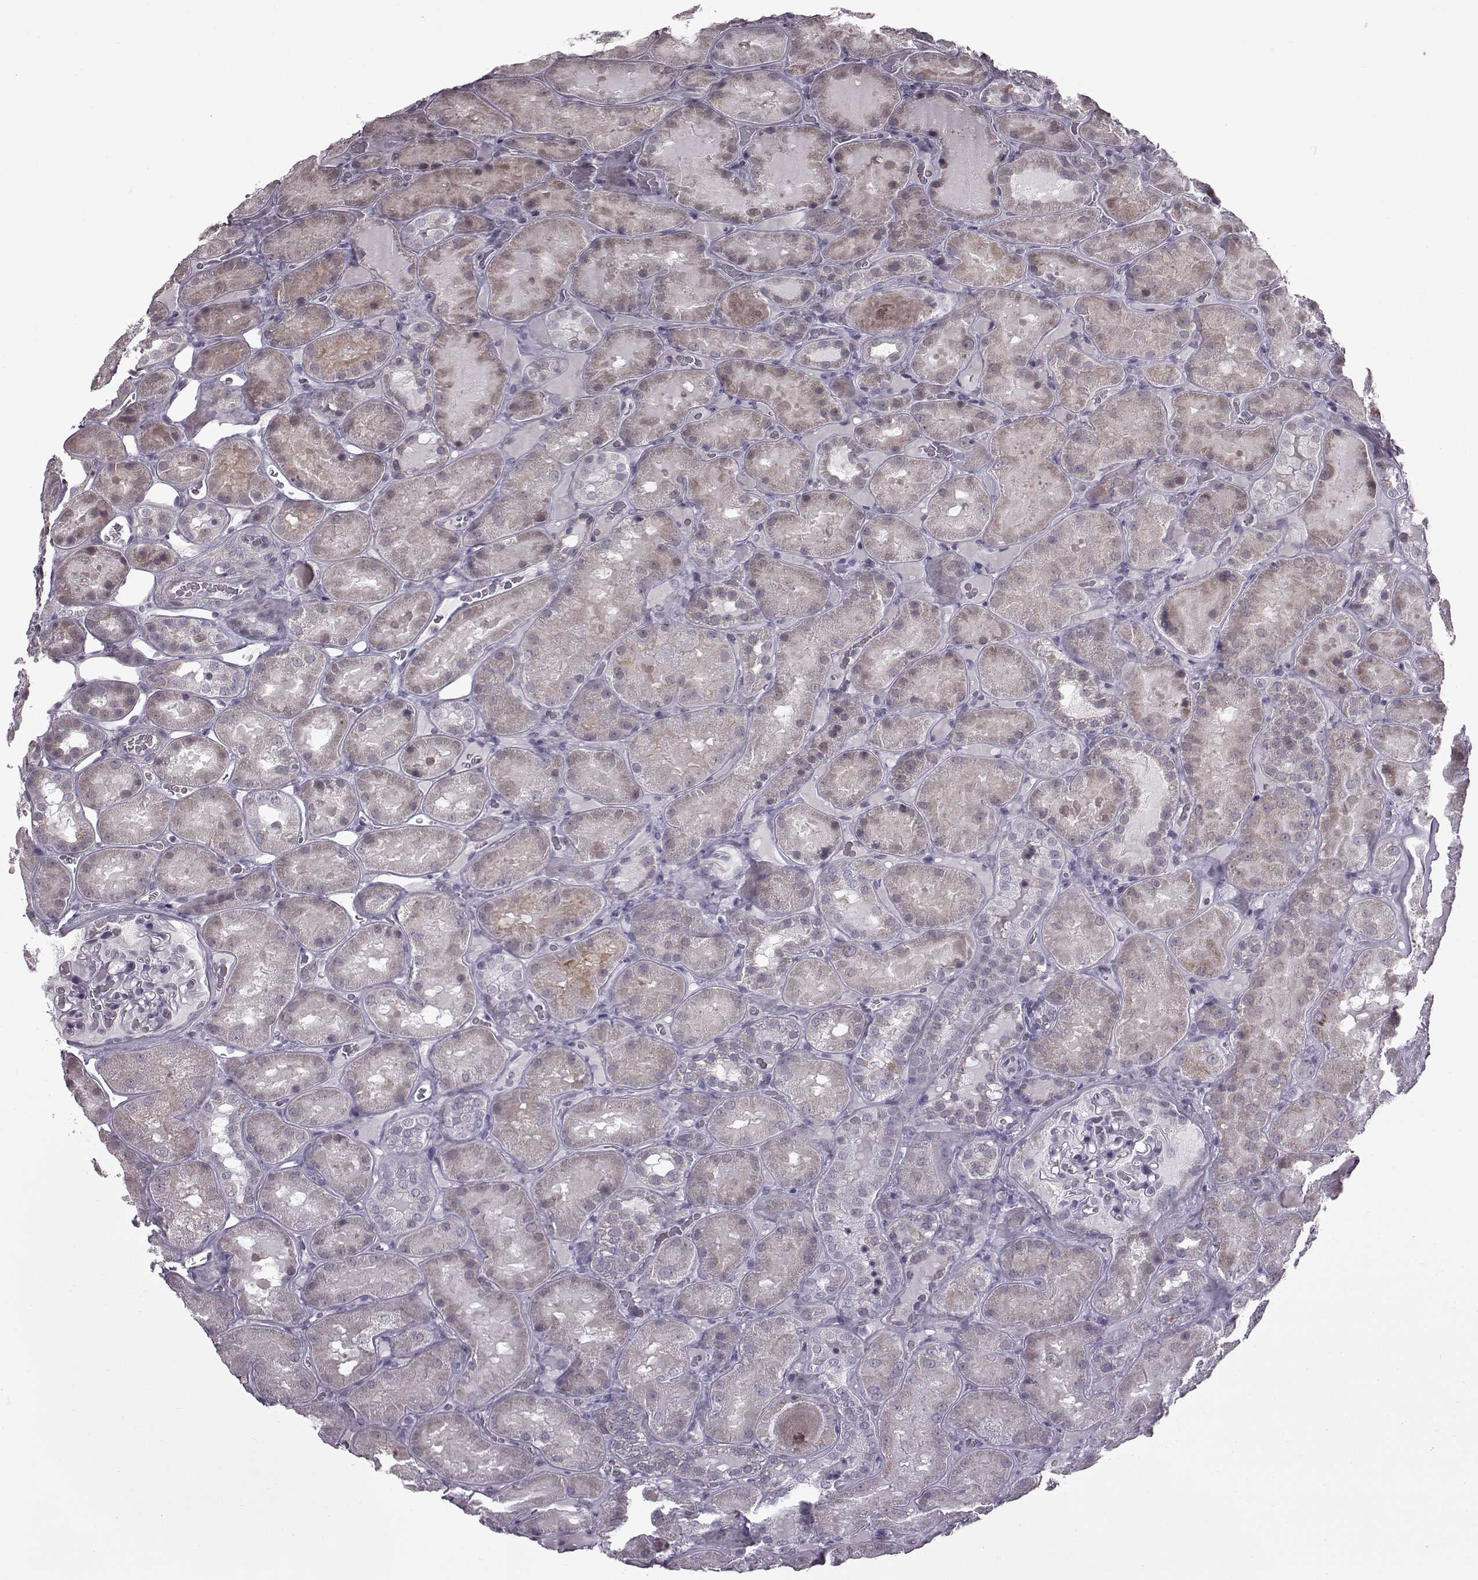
{"staining": {"intensity": "negative", "quantity": "none", "location": "none"}, "tissue": "kidney", "cell_type": "Cells in glomeruli", "image_type": "normal", "snomed": [{"axis": "morphology", "description": "Normal tissue, NOS"}, {"axis": "topography", "description": "Kidney"}], "caption": "A histopathology image of human kidney is negative for staining in cells in glomeruli. (DAB immunohistochemistry (IHC) visualized using brightfield microscopy, high magnification).", "gene": "SLC28A2", "patient": {"sex": "male", "age": 73}}